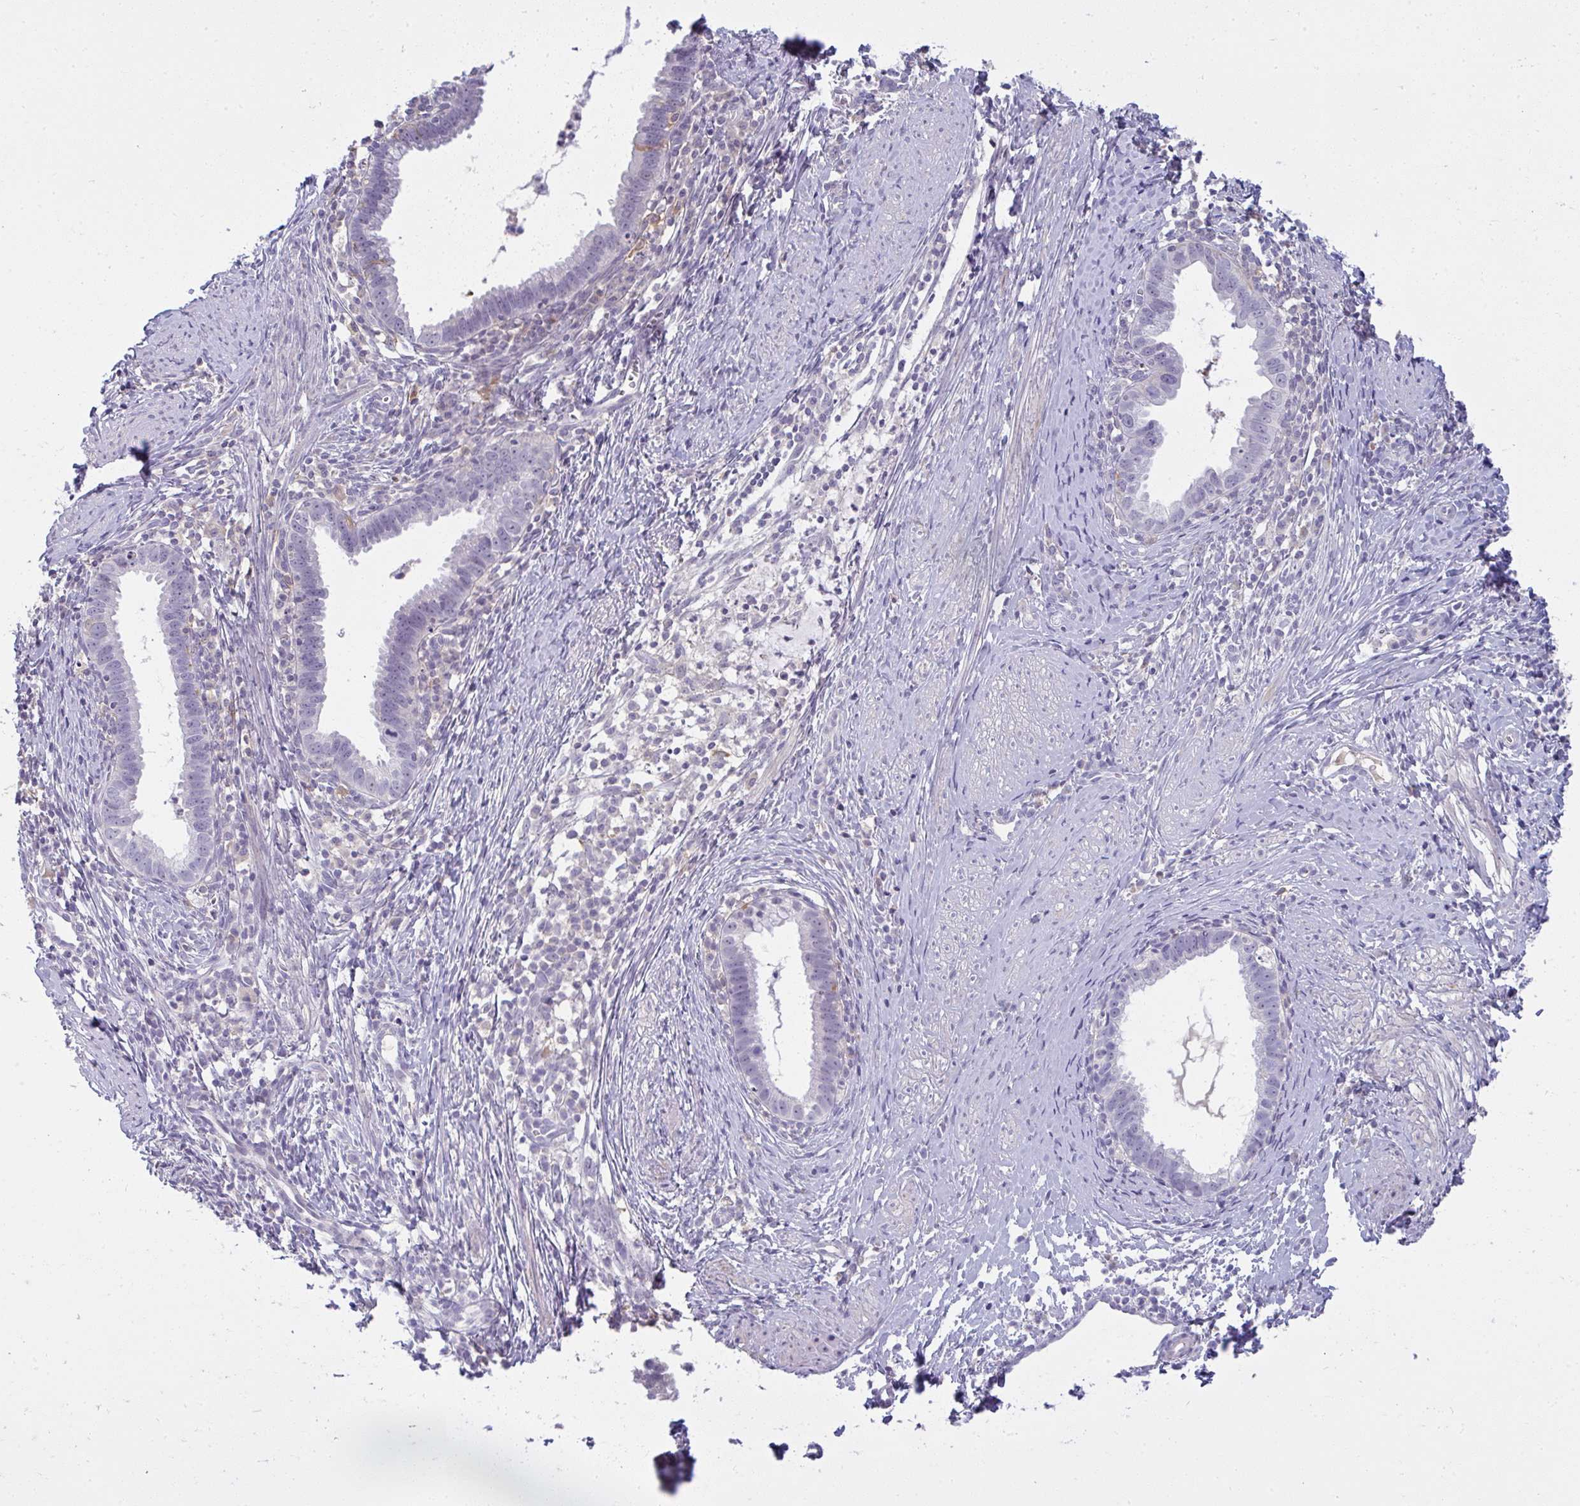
{"staining": {"intensity": "negative", "quantity": "none", "location": "none"}, "tissue": "cervical cancer", "cell_type": "Tumor cells", "image_type": "cancer", "snomed": [{"axis": "morphology", "description": "Adenocarcinoma, NOS"}, {"axis": "topography", "description": "Cervix"}], "caption": "This is a image of immunohistochemistry (IHC) staining of cervical adenocarcinoma, which shows no positivity in tumor cells.", "gene": "PPFIA4", "patient": {"sex": "female", "age": 36}}